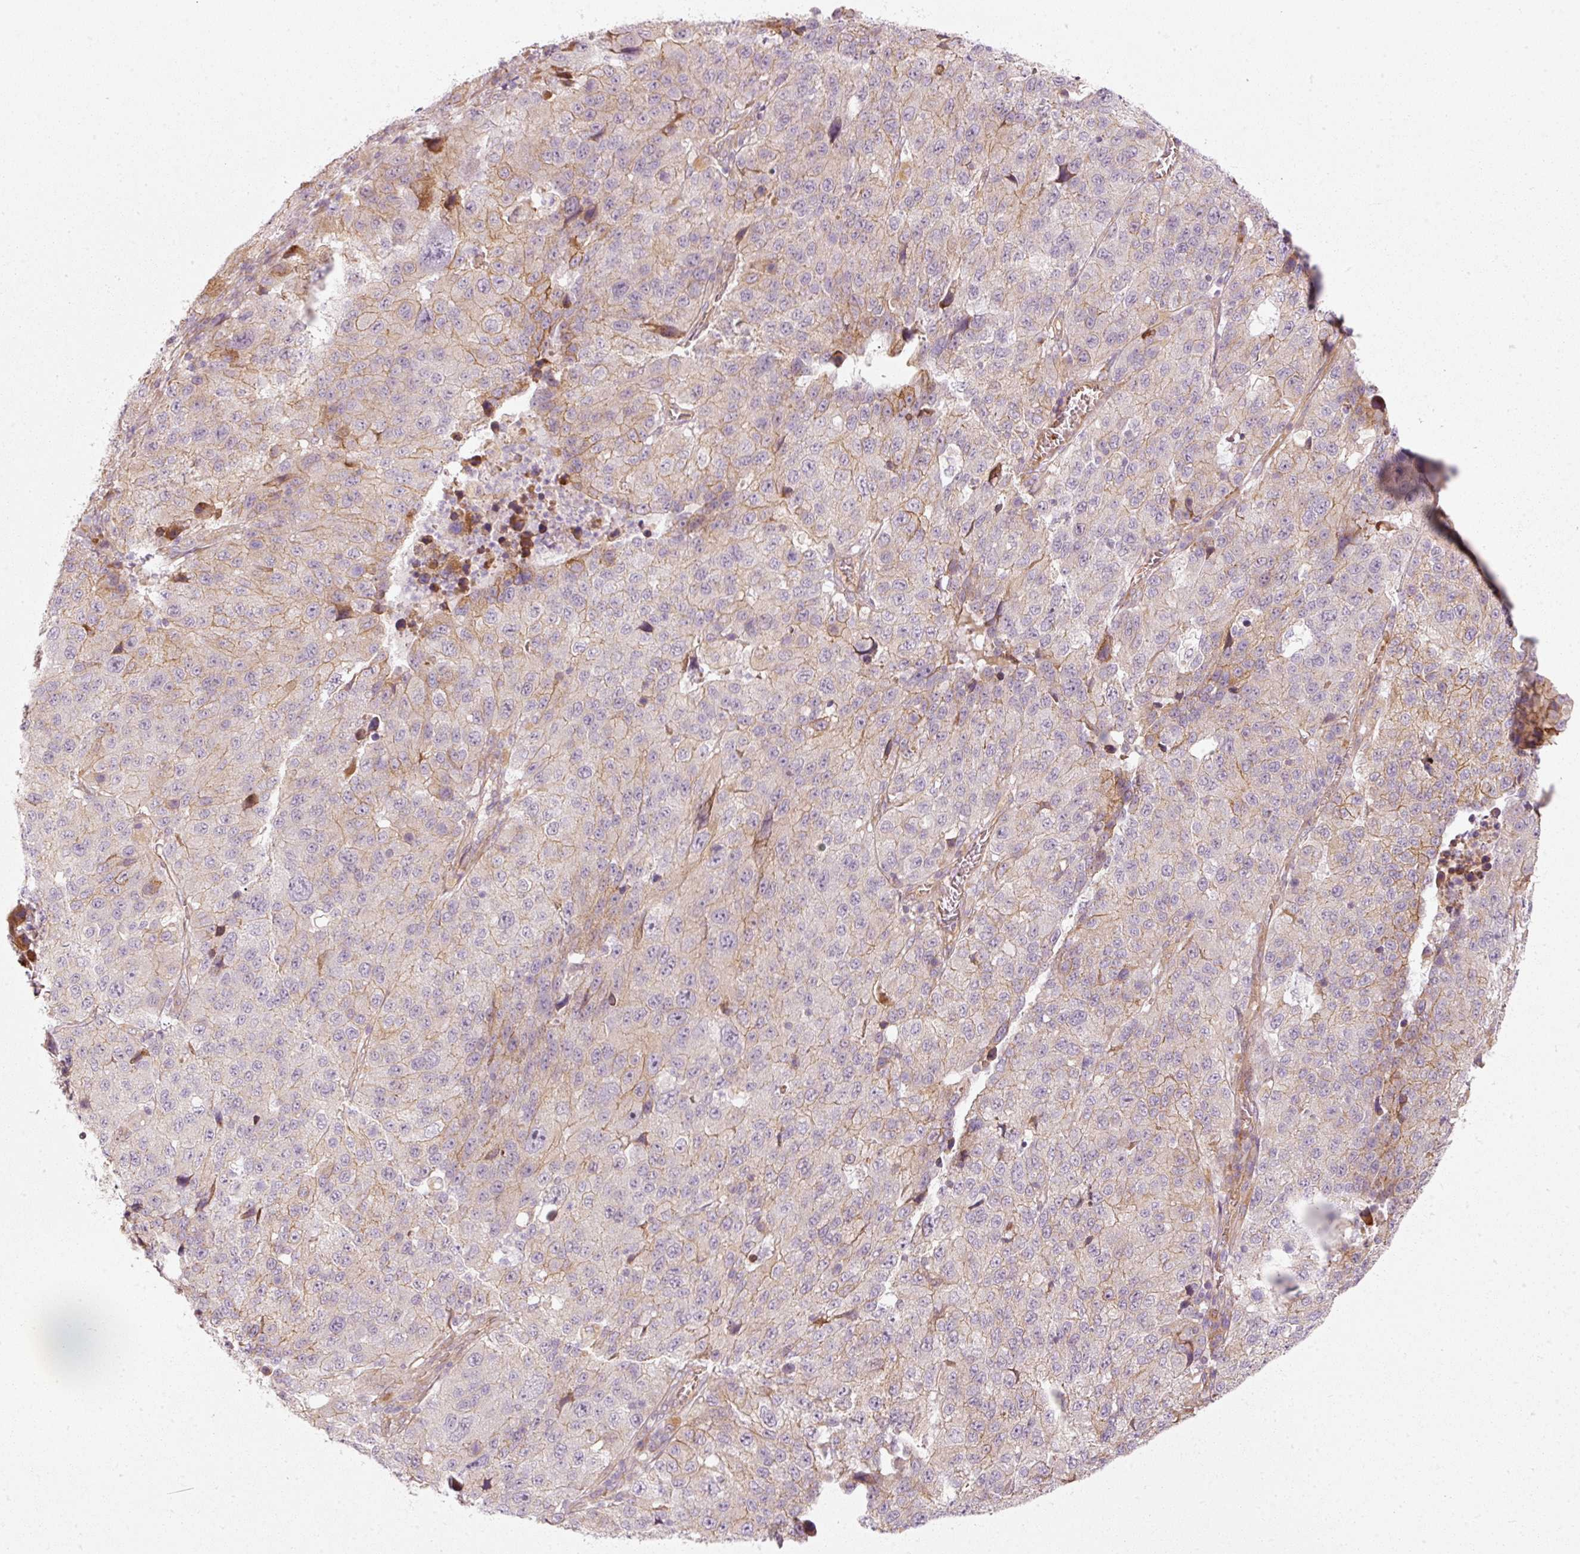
{"staining": {"intensity": "moderate", "quantity": "<25%", "location": "cytoplasmic/membranous"}, "tissue": "stomach cancer", "cell_type": "Tumor cells", "image_type": "cancer", "snomed": [{"axis": "morphology", "description": "Adenocarcinoma, NOS"}, {"axis": "topography", "description": "Stomach"}], "caption": "High-power microscopy captured an IHC histopathology image of stomach adenocarcinoma, revealing moderate cytoplasmic/membranous staining in about <25% of tumor cells.", "gene": "KCNQ1", "patient": {"sex": "male", "age": 71}}